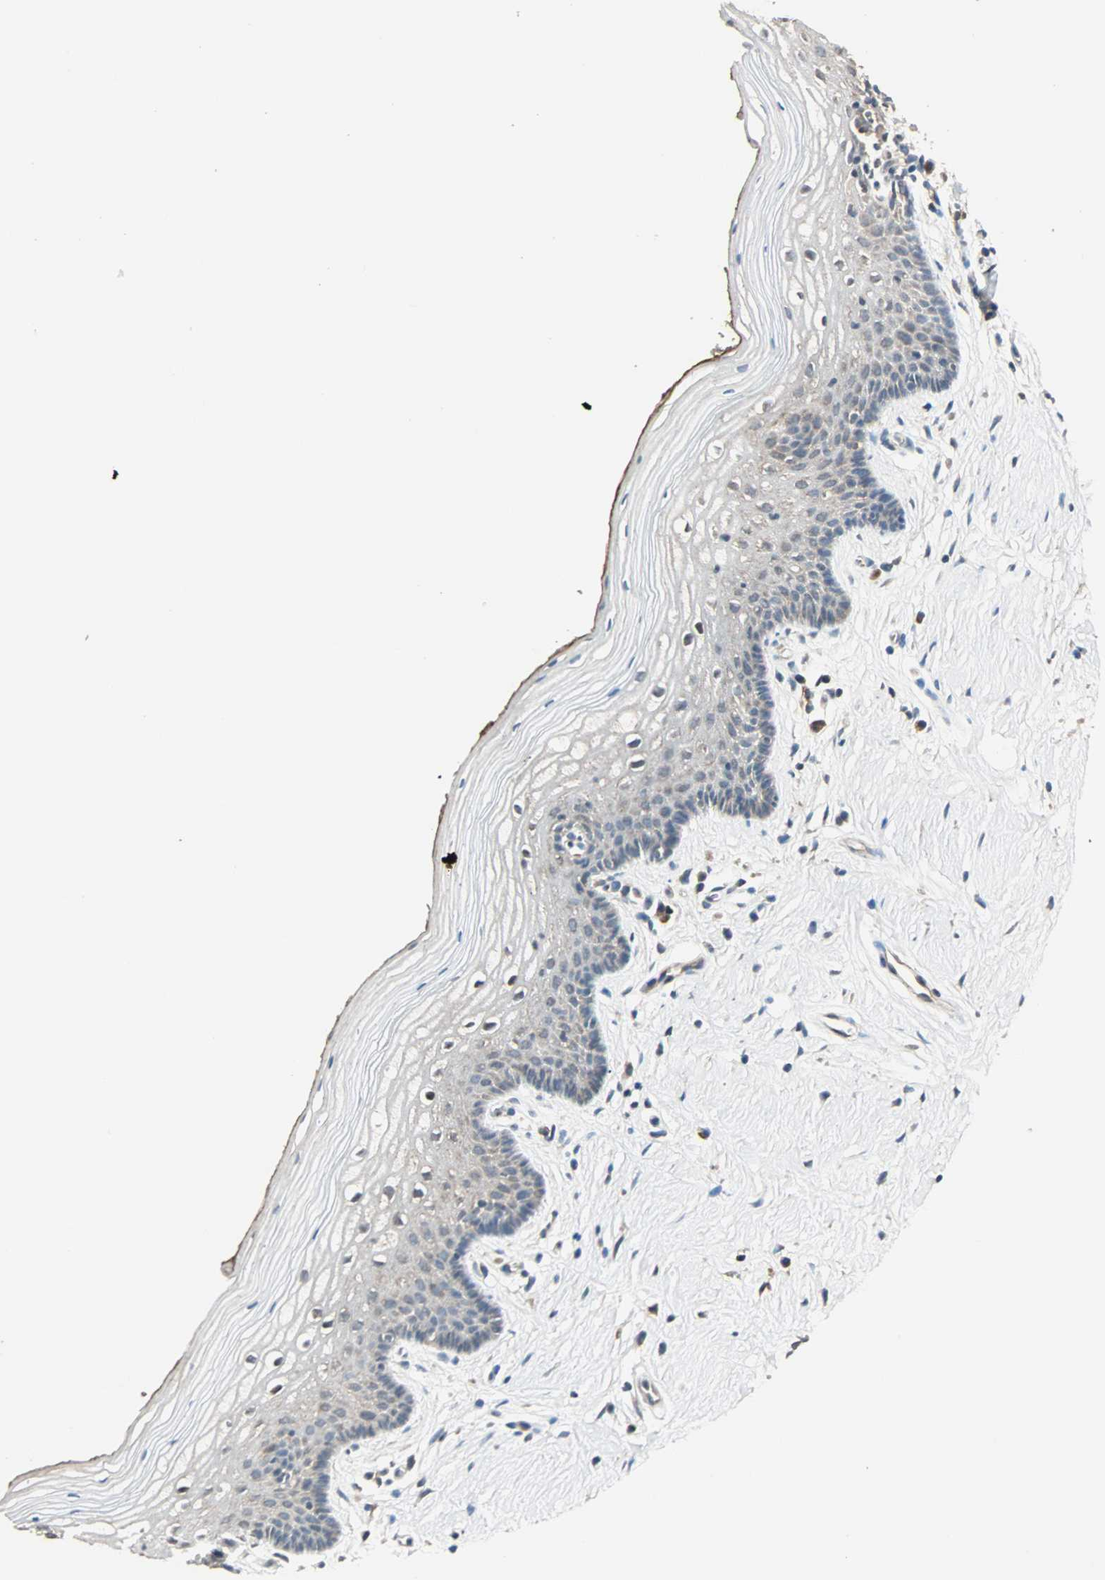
{"staining": {"intensity": "weak", "quantity": "<25%", "location": "cytoplasmic/membranous"}, "tissue": "vagina", "cell_type": "Squamous epithelial cells", "image_type": "normal", "snomed": [{"axis": "morphology", "description": "Normal tissue, NOS"}, {"axis": "topography", "description": "Vagina"}], "caption": "This photomicrograph is of benign vagina stained with immunohistochemistry to label a protein in brown with the nuclei are counter-stained blue. There is no staining in squamous epithelial cells. (Stains: DAB (3,3'-diaminobenzidine) IHC with hematoxylin counter stain, Microscopy: brightfield microscopy at high magnification).", "gene": "MAP3K21", "patient": {"sex": "female", "age": 46}}